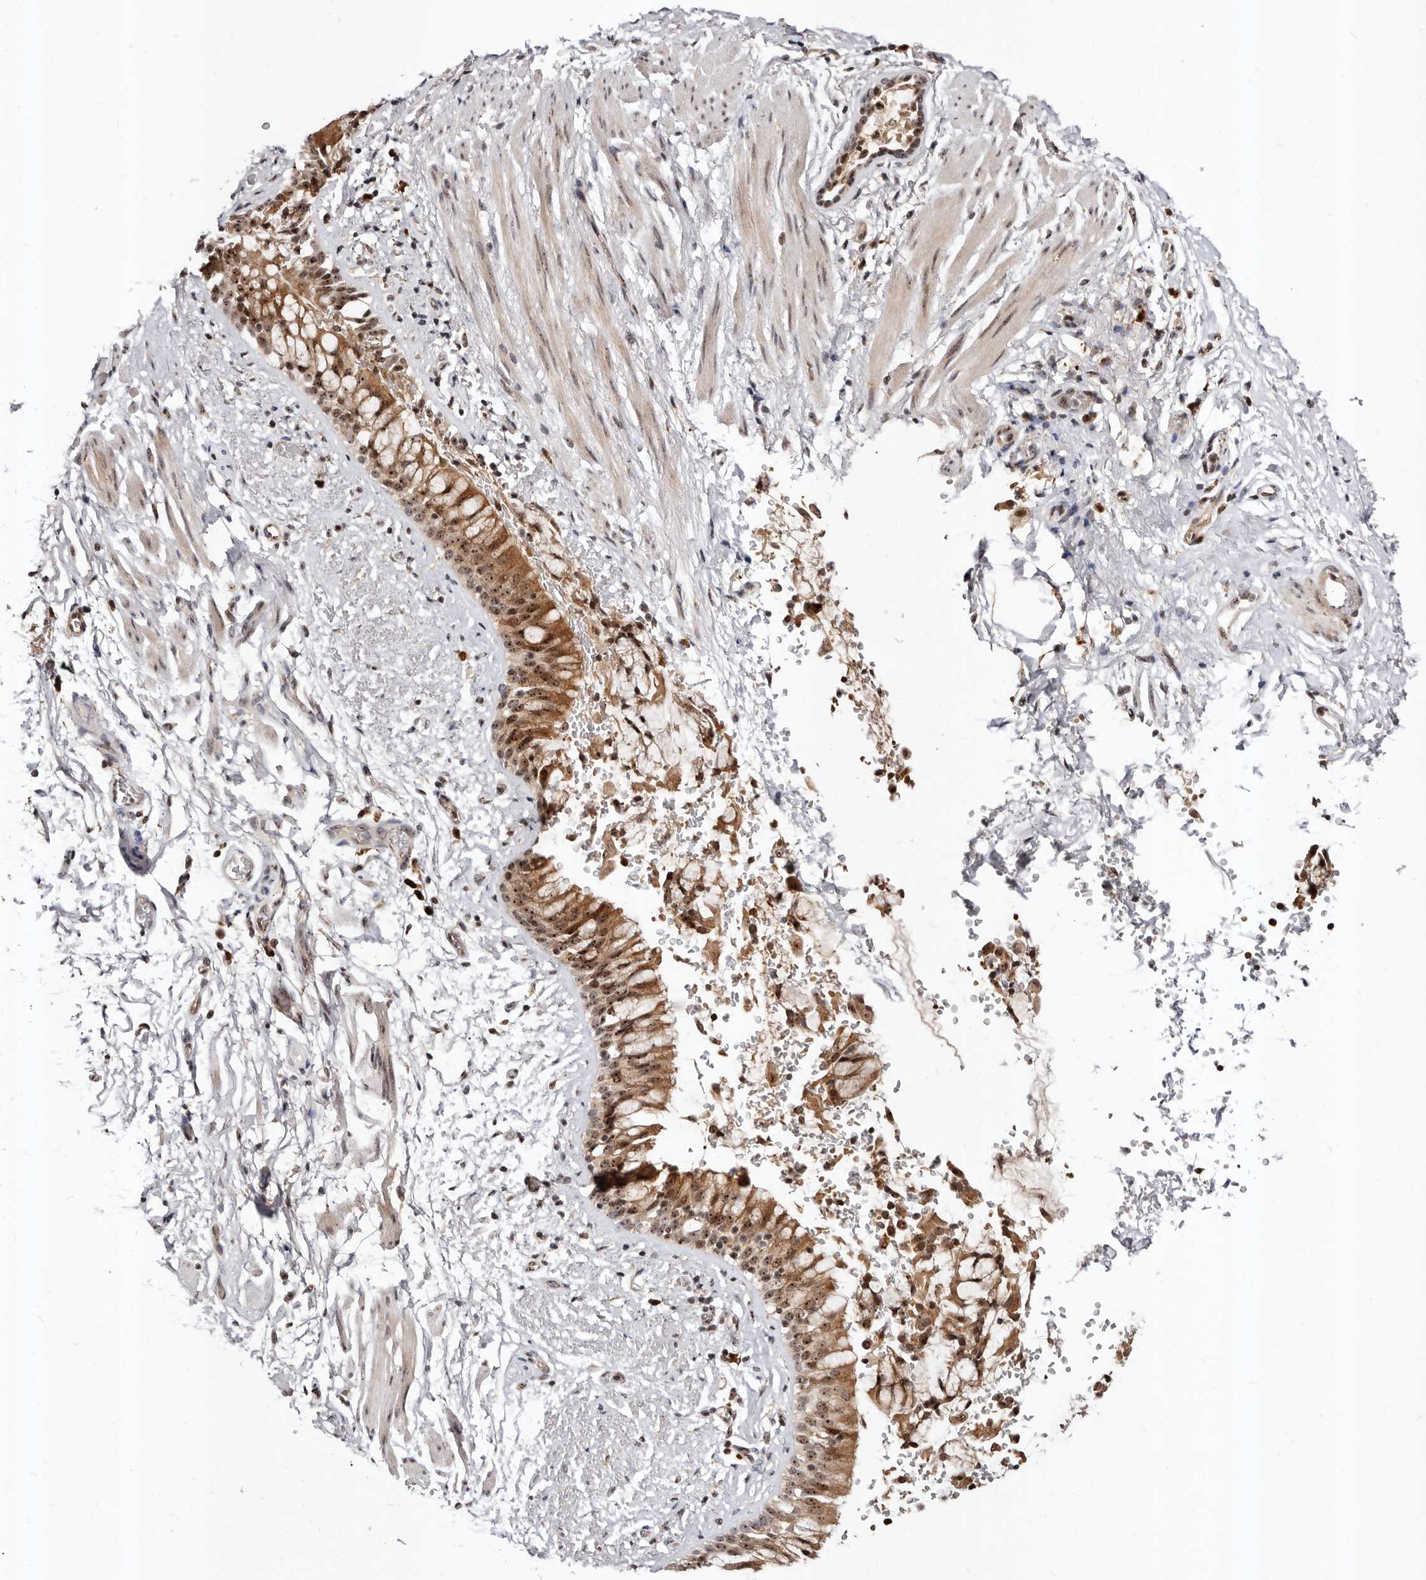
{"staining": {"intensity": "strong", "quantity": ">75%", "location": "cytoplasmic/membranous,nuclear"}, "tissue": "bronchus", "cell_type": "Respiratory epithelial cells", "image_type": "normal", "snomed": [{"axis": "morphology", "description": "Normal tissue, NOS"}, {"axis": "morphology", "description": "Inflammation, NOS"}, {"axis": "topography", "description": "Cartilage tissue"}, {"axis": "topography", "description": "Bronchus"}, {"axis": "topography", "description": "Lung"}], "caption": "Immunohistochemical staining of unremarkable human bronchus demonstrates strong cytoplasmic/membranous,nuclear protein expression in about >75% of respiratory epithelial cells. (IHC, brightfield microscopy, high magnification).", "gene": "APOL6", "patient": {"sex": "female", "age": 64}}